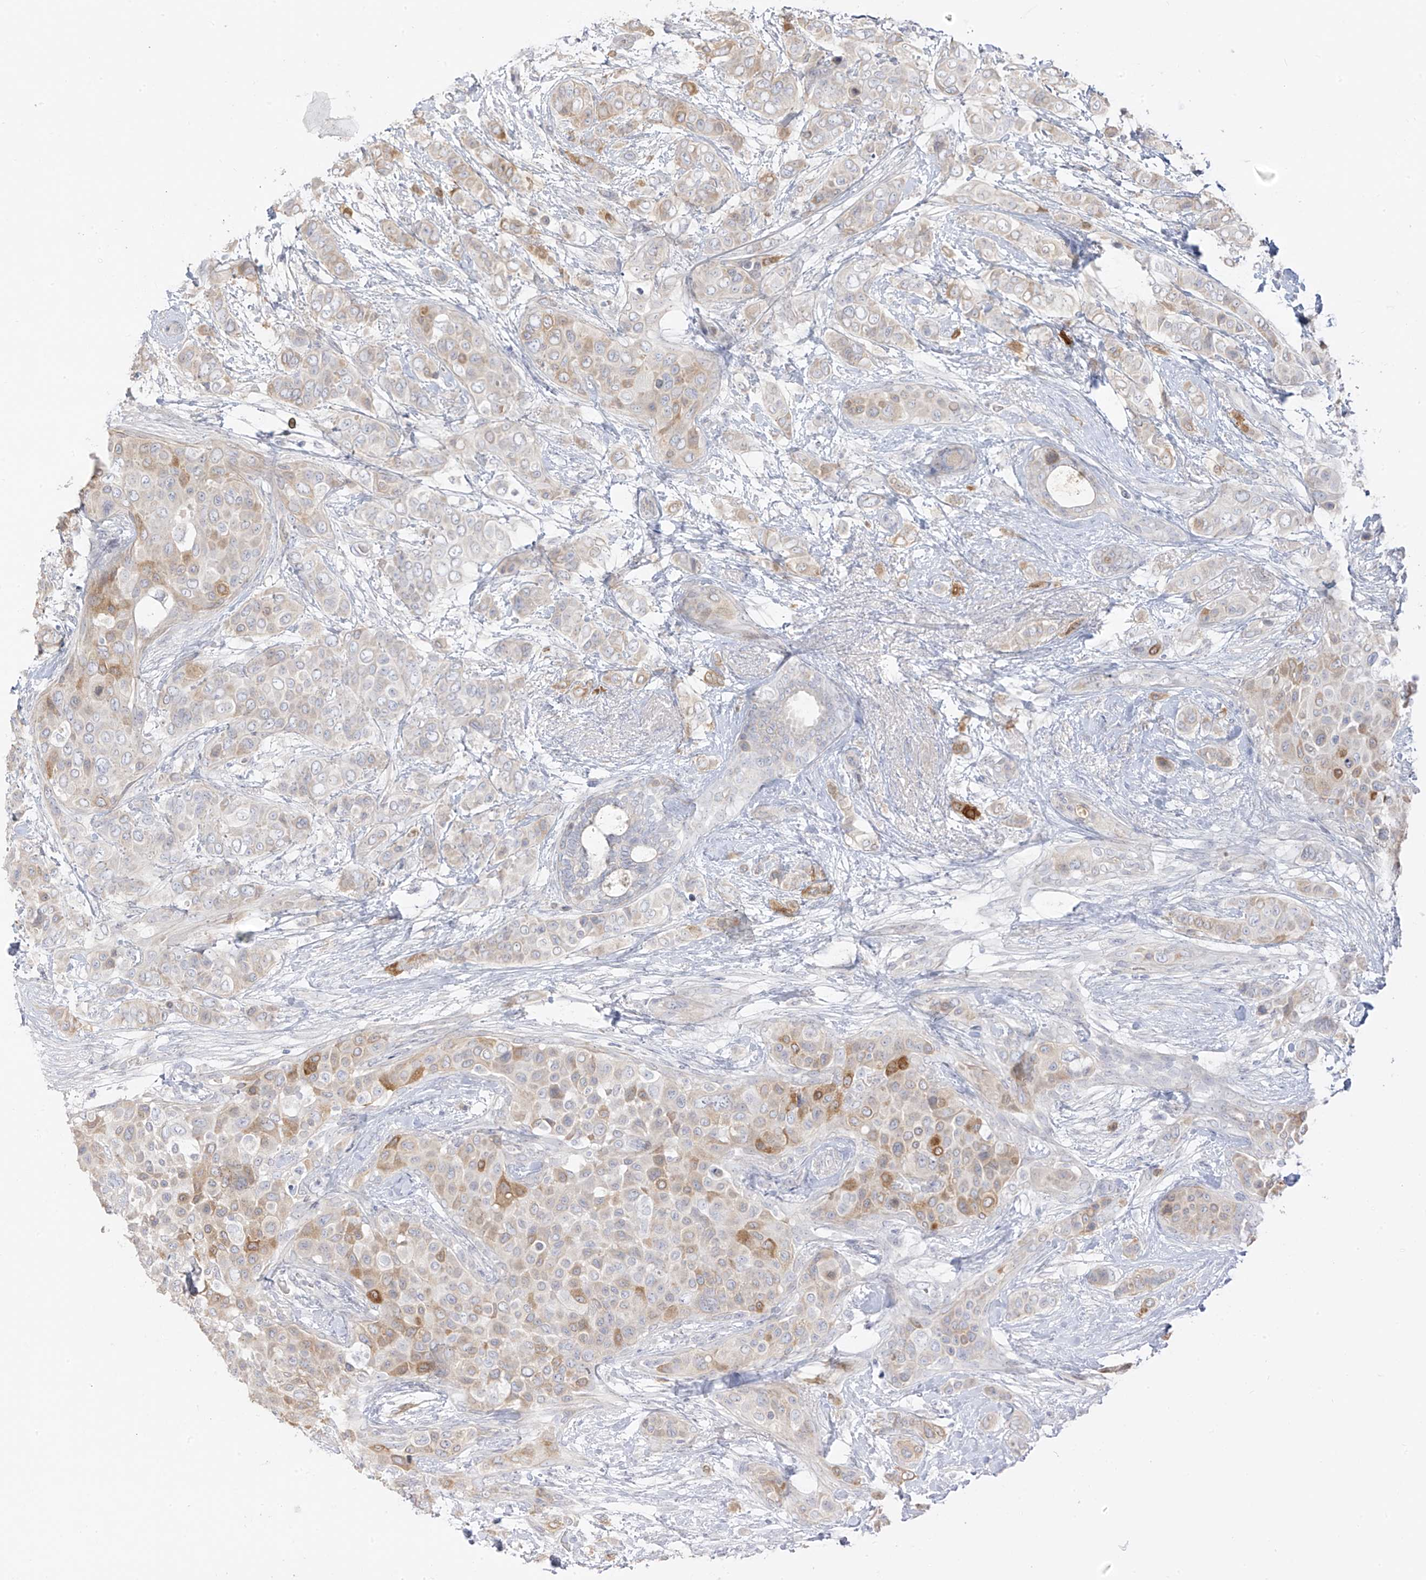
{"staining": {"intensity": "moderate", "quantity": "25%-75%", "location": "cytoplasmic/membranous"}, "tissue": "breast cancer", "cell_type": "Tumor cells", "image_type": "cancer", "snomed": [{"axis": "morphology", "description": "Lobular carcinoma"}, {"axis": "topography", "description": "Breast"}], "caption": "The histopathology image shows staining of breast cancer (lobular carcinoma), revealing moderate cytoplasmic/membranous protein staining (brown color) within tumor cells. (DAB IHC with brightfield microscopy, high magnification).", "gene": "DCDC2", "patient": {"sex": "female", "age": 51}}